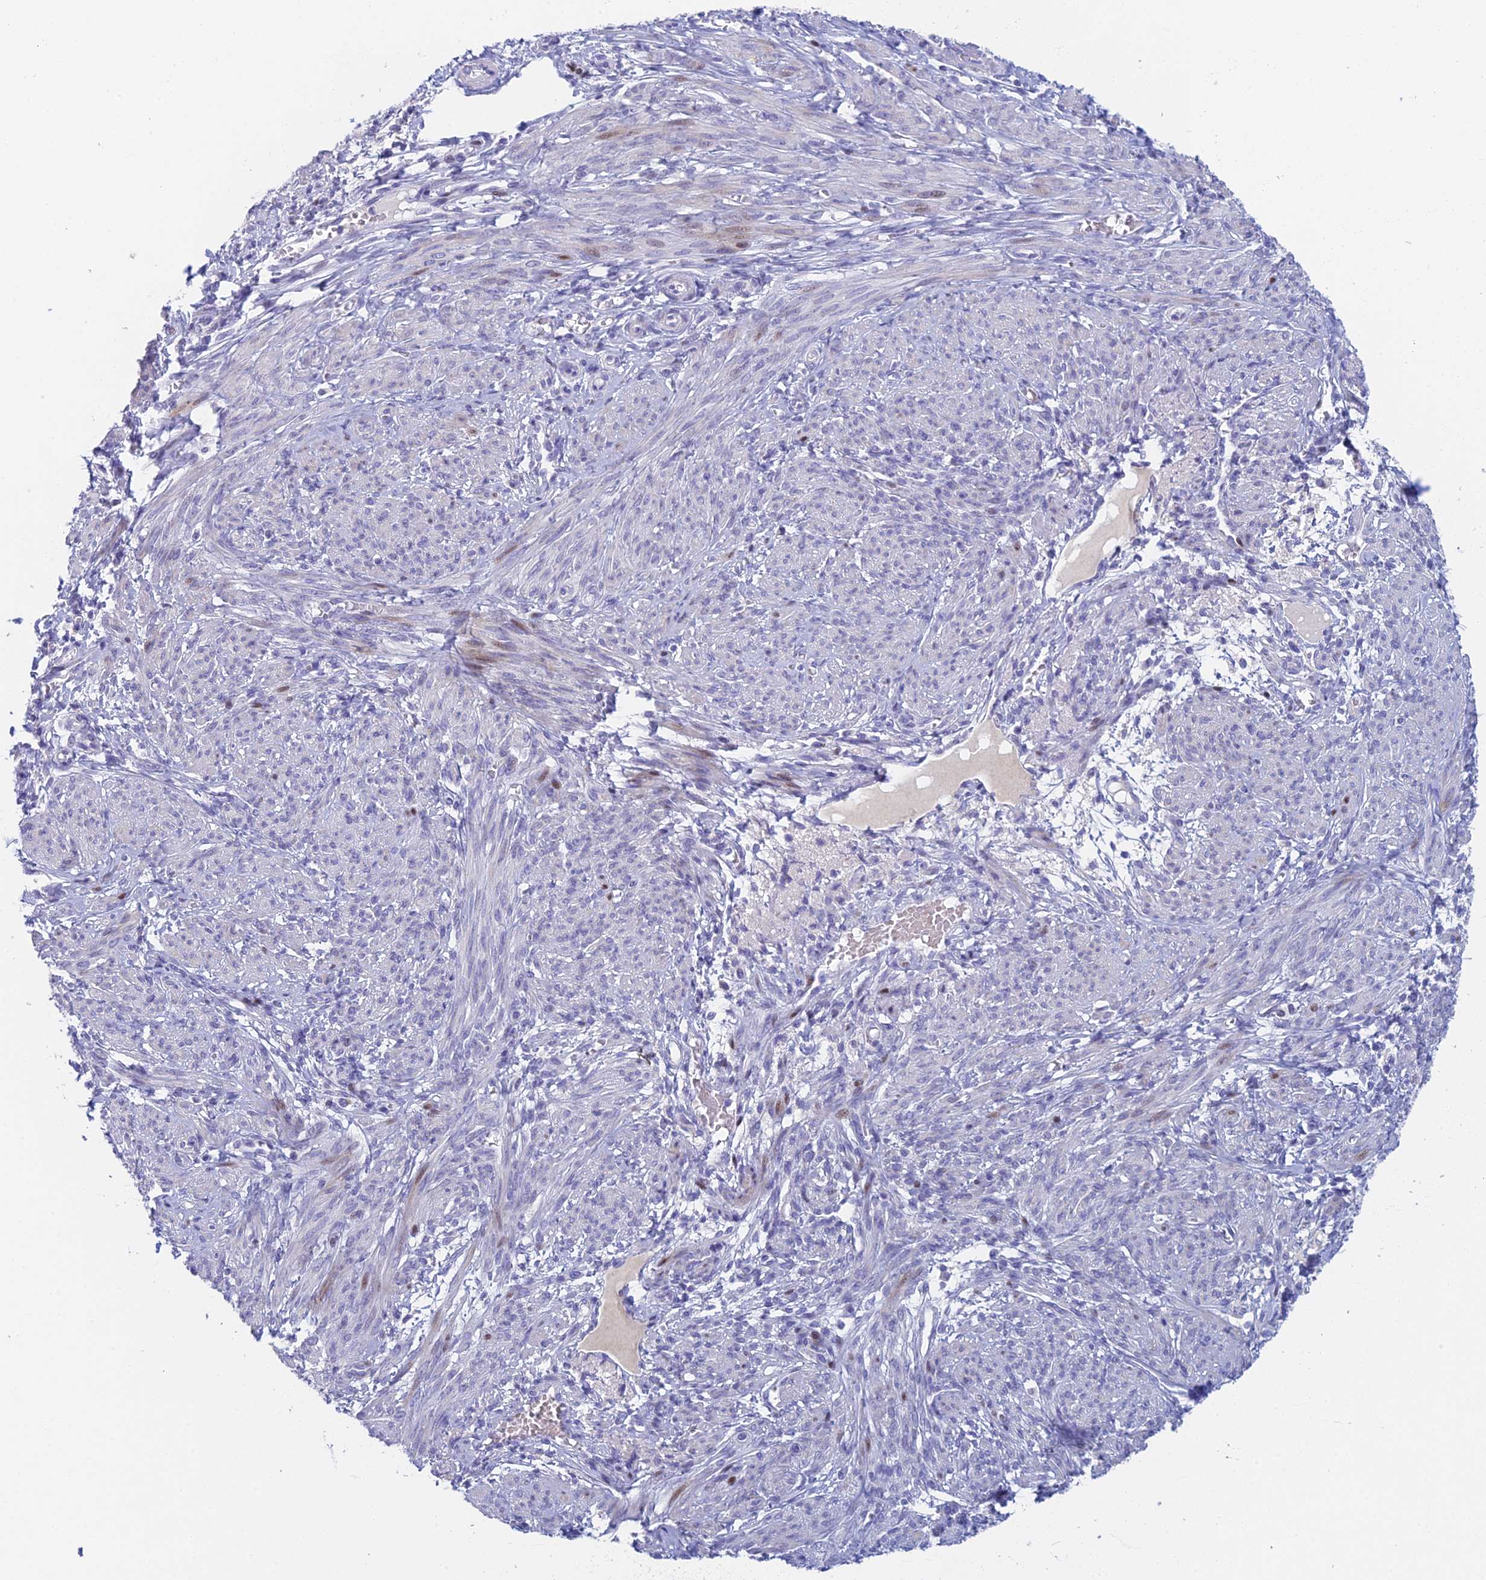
{"staining": {"intensity": "negative", "quantity": "none", "location": "none"}, "tissue": "smooth muscle", "cell_type": "Smooth muscle cells", "image_type": "normal", "snomed": [{"axis": "morphology", "description": "Normal tissue, NOS"}, {"axis": "topography", "description": "Smooth muscle"}], "caption": "High power microscopy micrograph of an immunohistochemistry histopathology image of unremarkable smooth muscle, revealing no significant staining in smooth muscle cells.", "gene": "REXO5", "patient": {"sex": "female", "age": 39}}